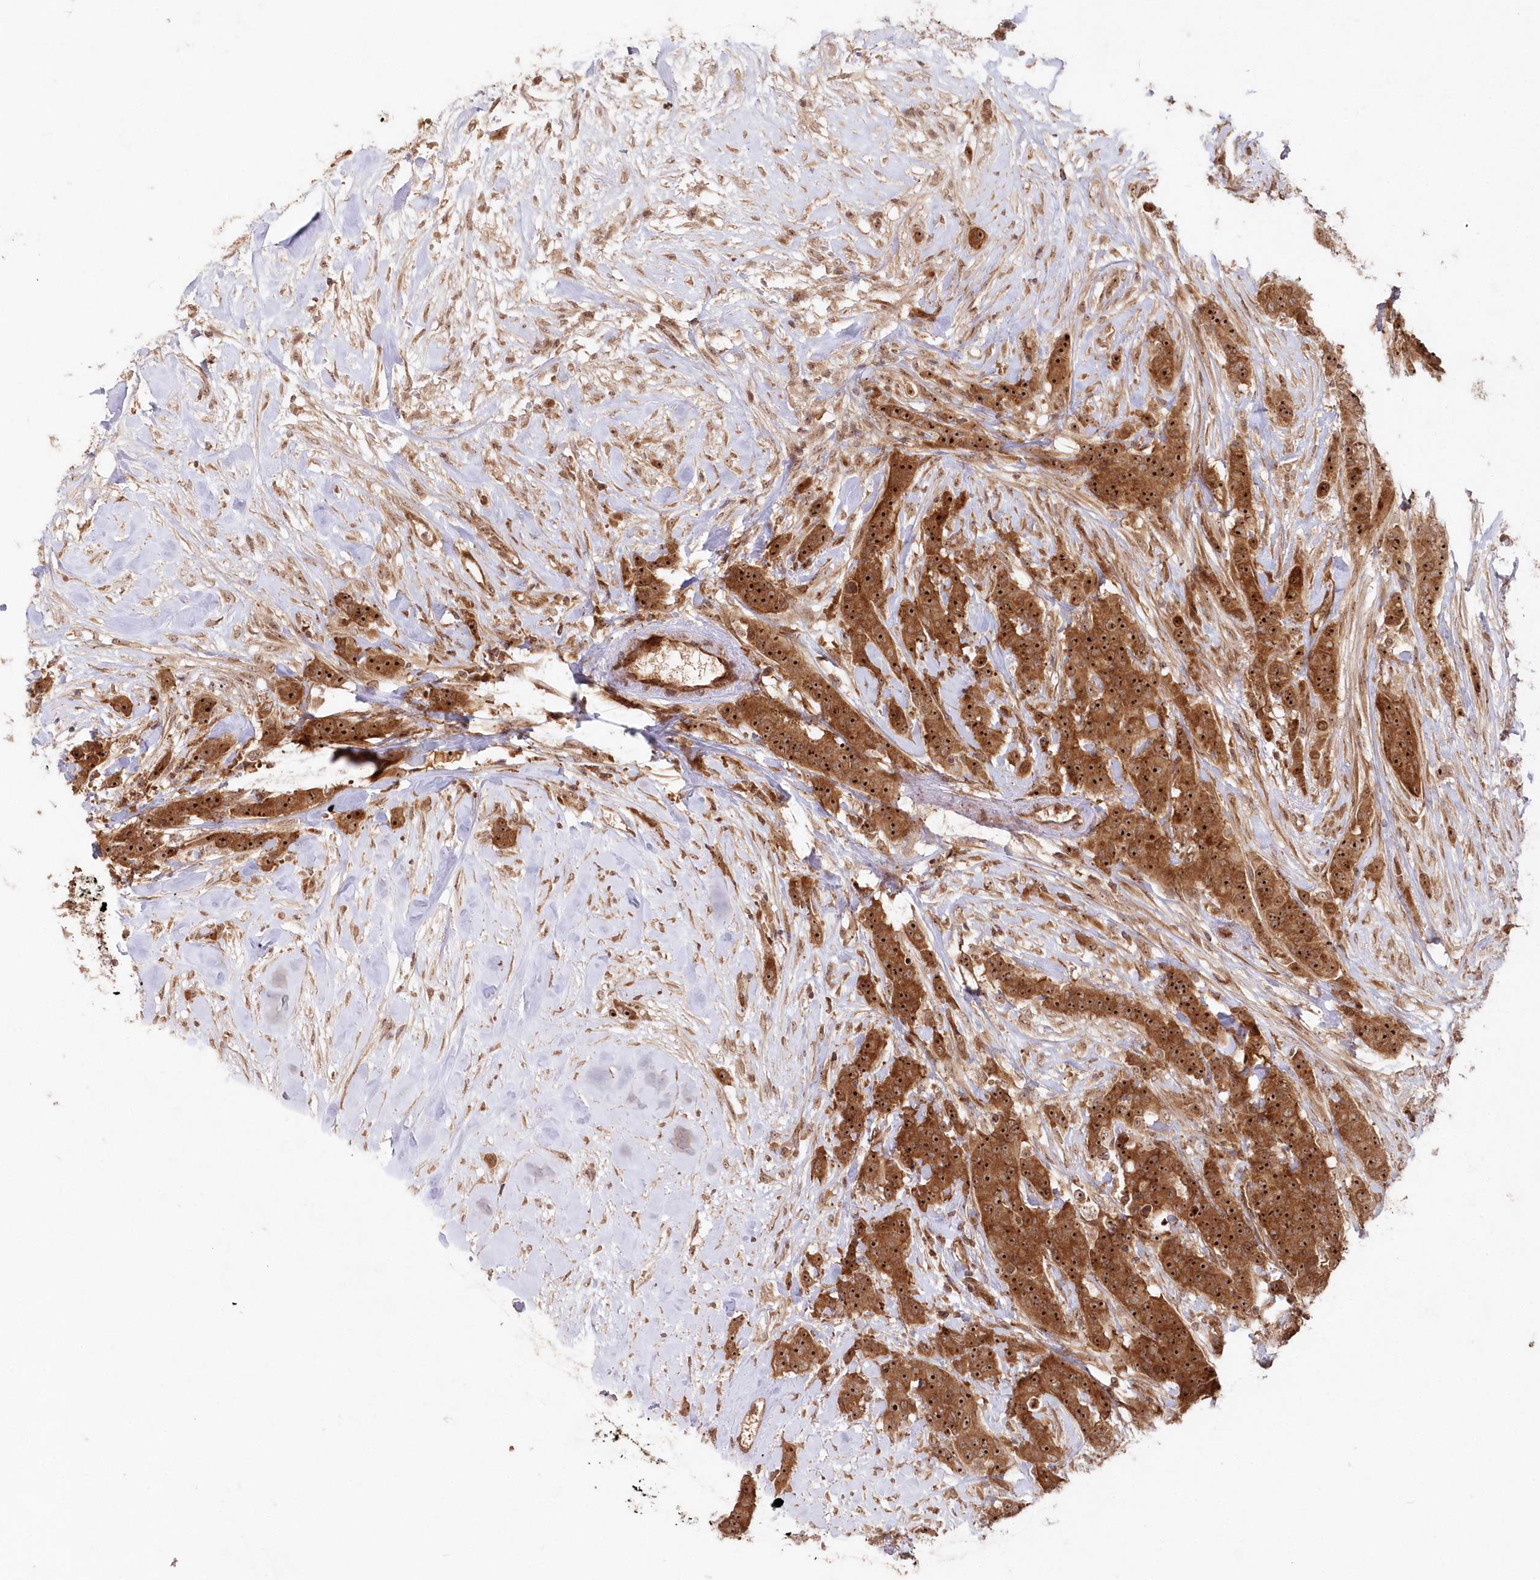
{"staining": {"intensity": "moderate", "quantity": ">75%", "location": "cytoplasmic/membranous,nuclear"}, "tissue": "breast cancer", "cell_type": "Tumor cells", "image_type": "cancer", "snomed": [{"axis": "morphology", "description": "Duct carcinoma"}, {"axis": "topography", "description": "Breast"}], "caption": "Tumor cells show moderate cytoplasmic/membranous and nuclear staining in about >75% of cells in breast cancer (invasive ductal carcinoma).", "gene": "SERINC1", "patient": {"sex": "female", "age": 40}}